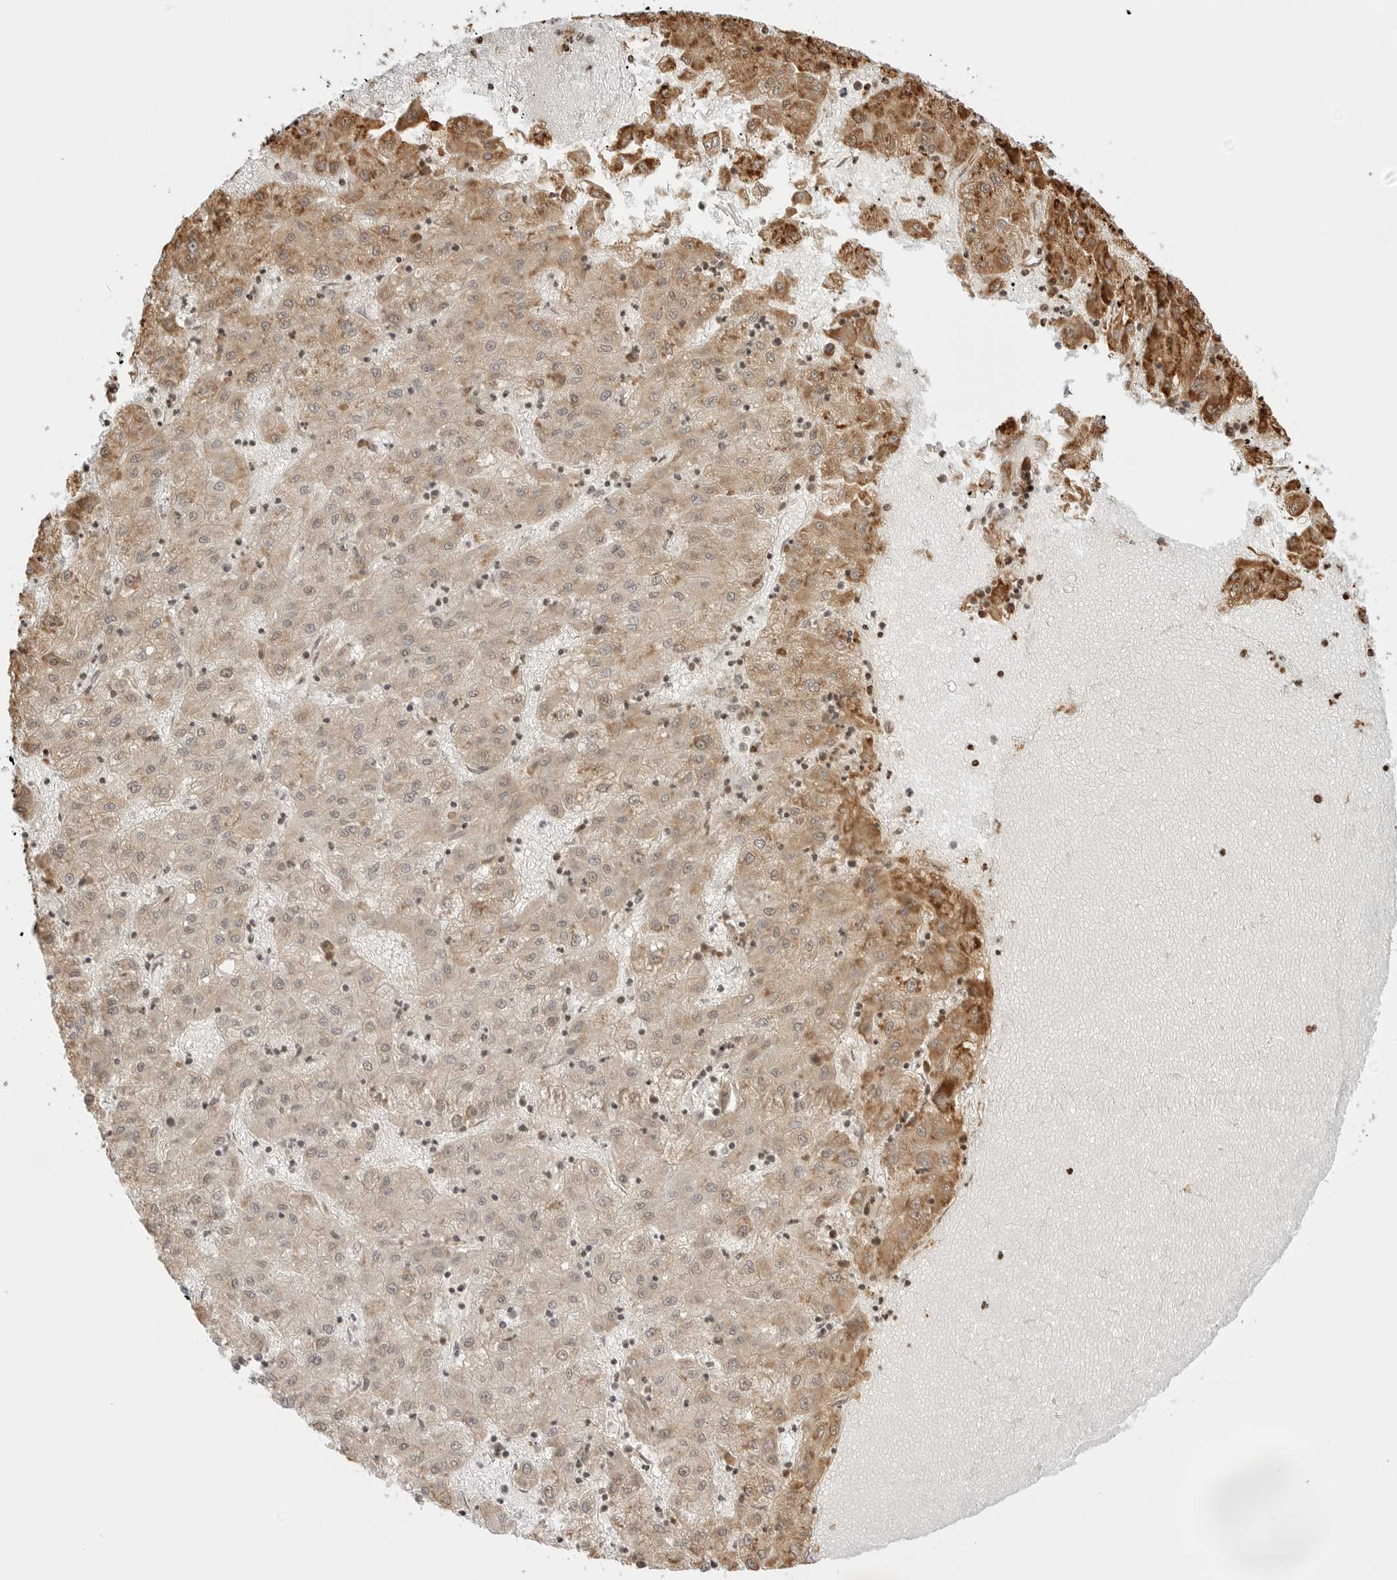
{"staining": {"intensity": "weak", "quantity": "25%-75%", "location": "cytoplasmic/membranous"}, "tissue": "liver cancer", "cell_type": "Tumor cells", "image_type": "cancer", "snomed": [{"axis": "morphology", "description": "Carcinoma, Hepatocellular, NOS"}, {"axis": "topography", "description": "Liver"}], "caption": "The photomicrograph reveals immunohistochemical staining of liver hepatocellular carcinoma. There is weak cytoplasmic/membranous expression is identified in approximately 25%-75% of tumor cells. The protein of interest is shown in brown color, while the nuclei are stained blue.", "gene": "FKBP14", "patient": {"sex": "male", "age": 72}}